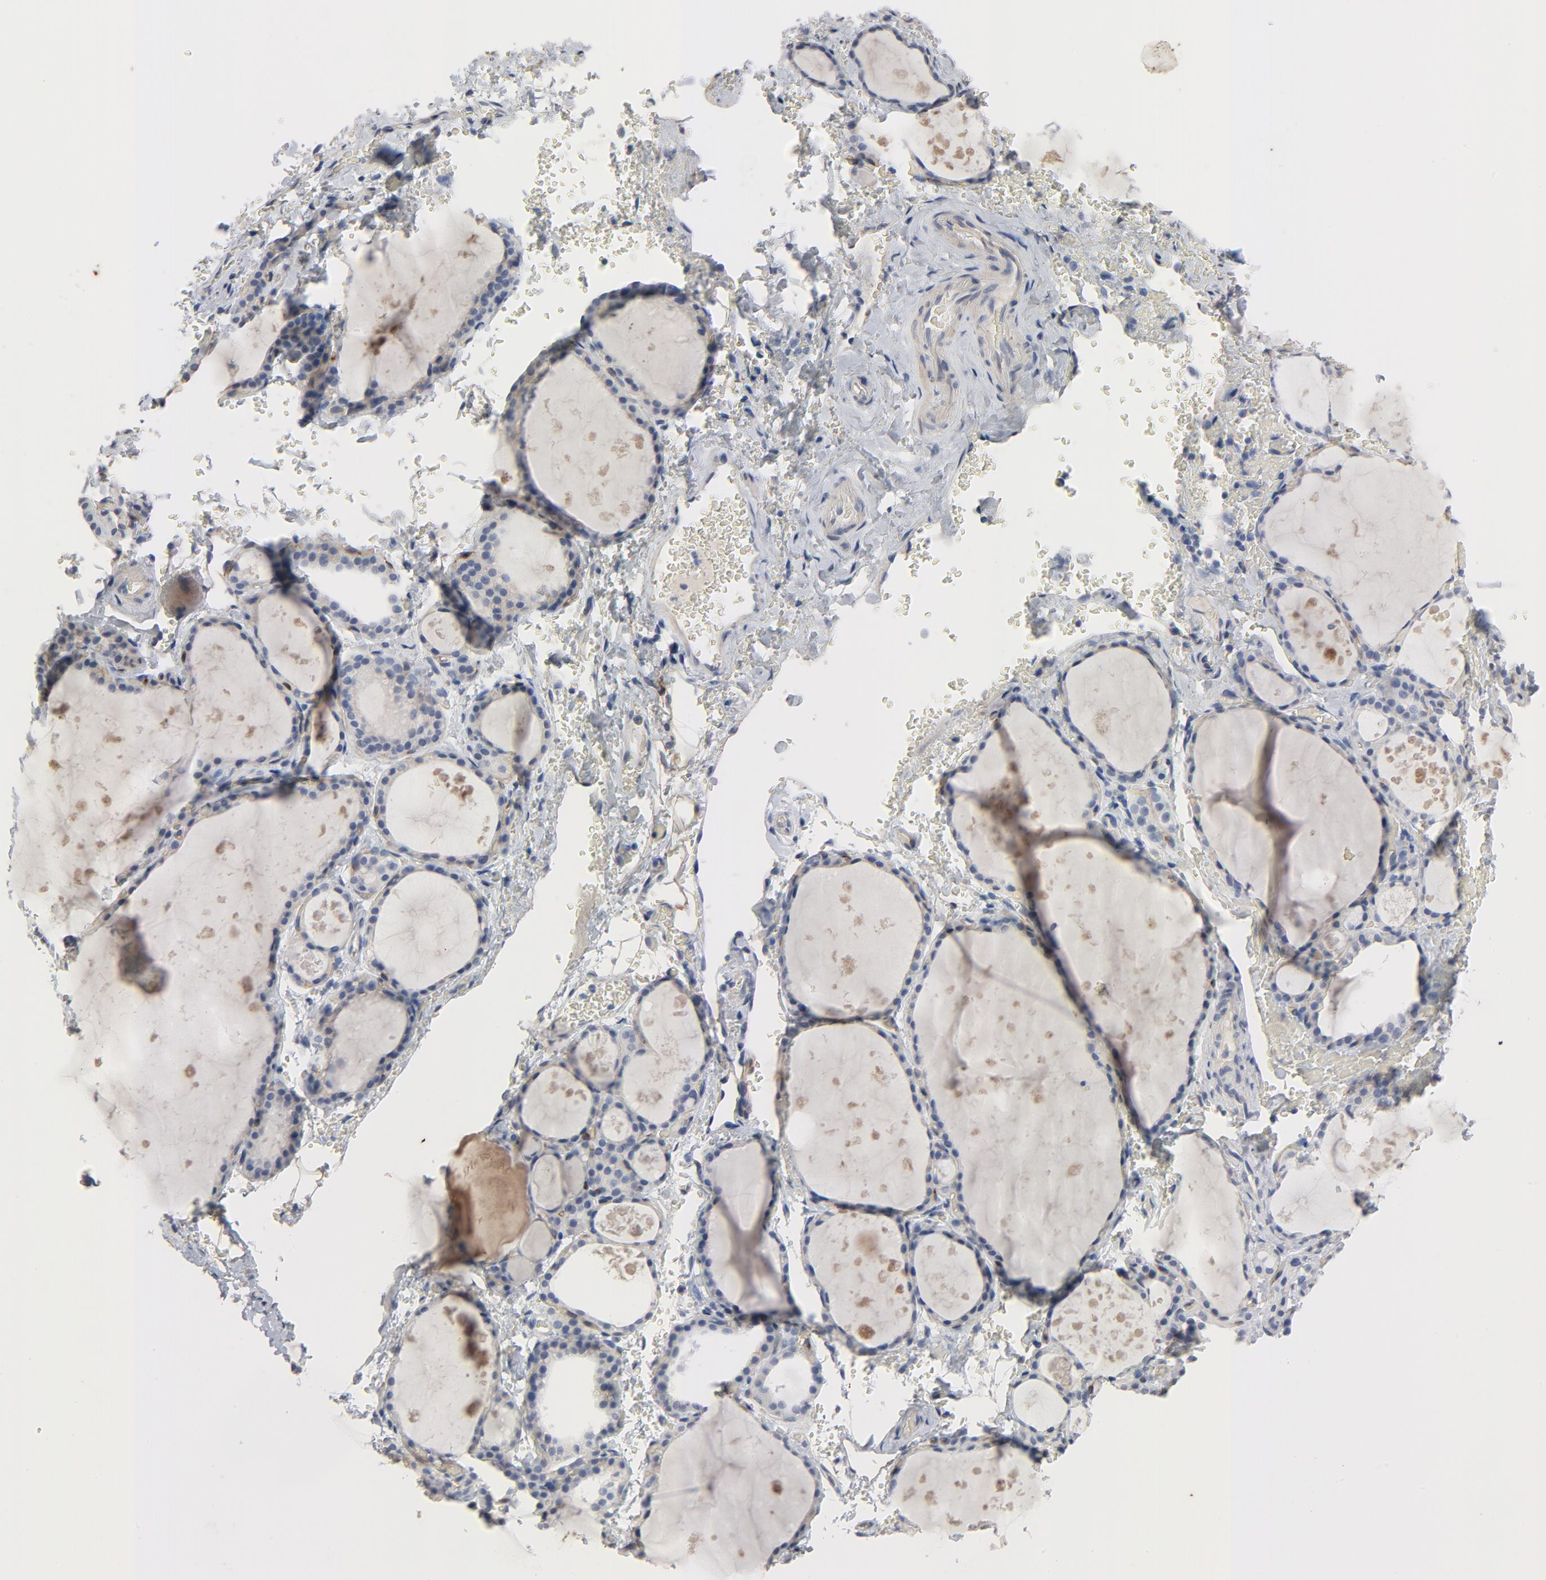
{"staining": {"intensity": "negative", "quantity": "none", "location": "none"}, "tissue": "thyroid gland", "cell_type": "Glandular cells", "image_type": "normal", "snomed": [{"axis": "morphology", "description": "Normal tissue, NOS"}, {"axis": "topography", "description": "Thyroid gland"}], "caption": "Human thyroid gland stained for a protein using immunohistochemistry exhibits no expression in glandular cells.", "gene": "KDR", "patient": {"sex": "male", "age": 61}}